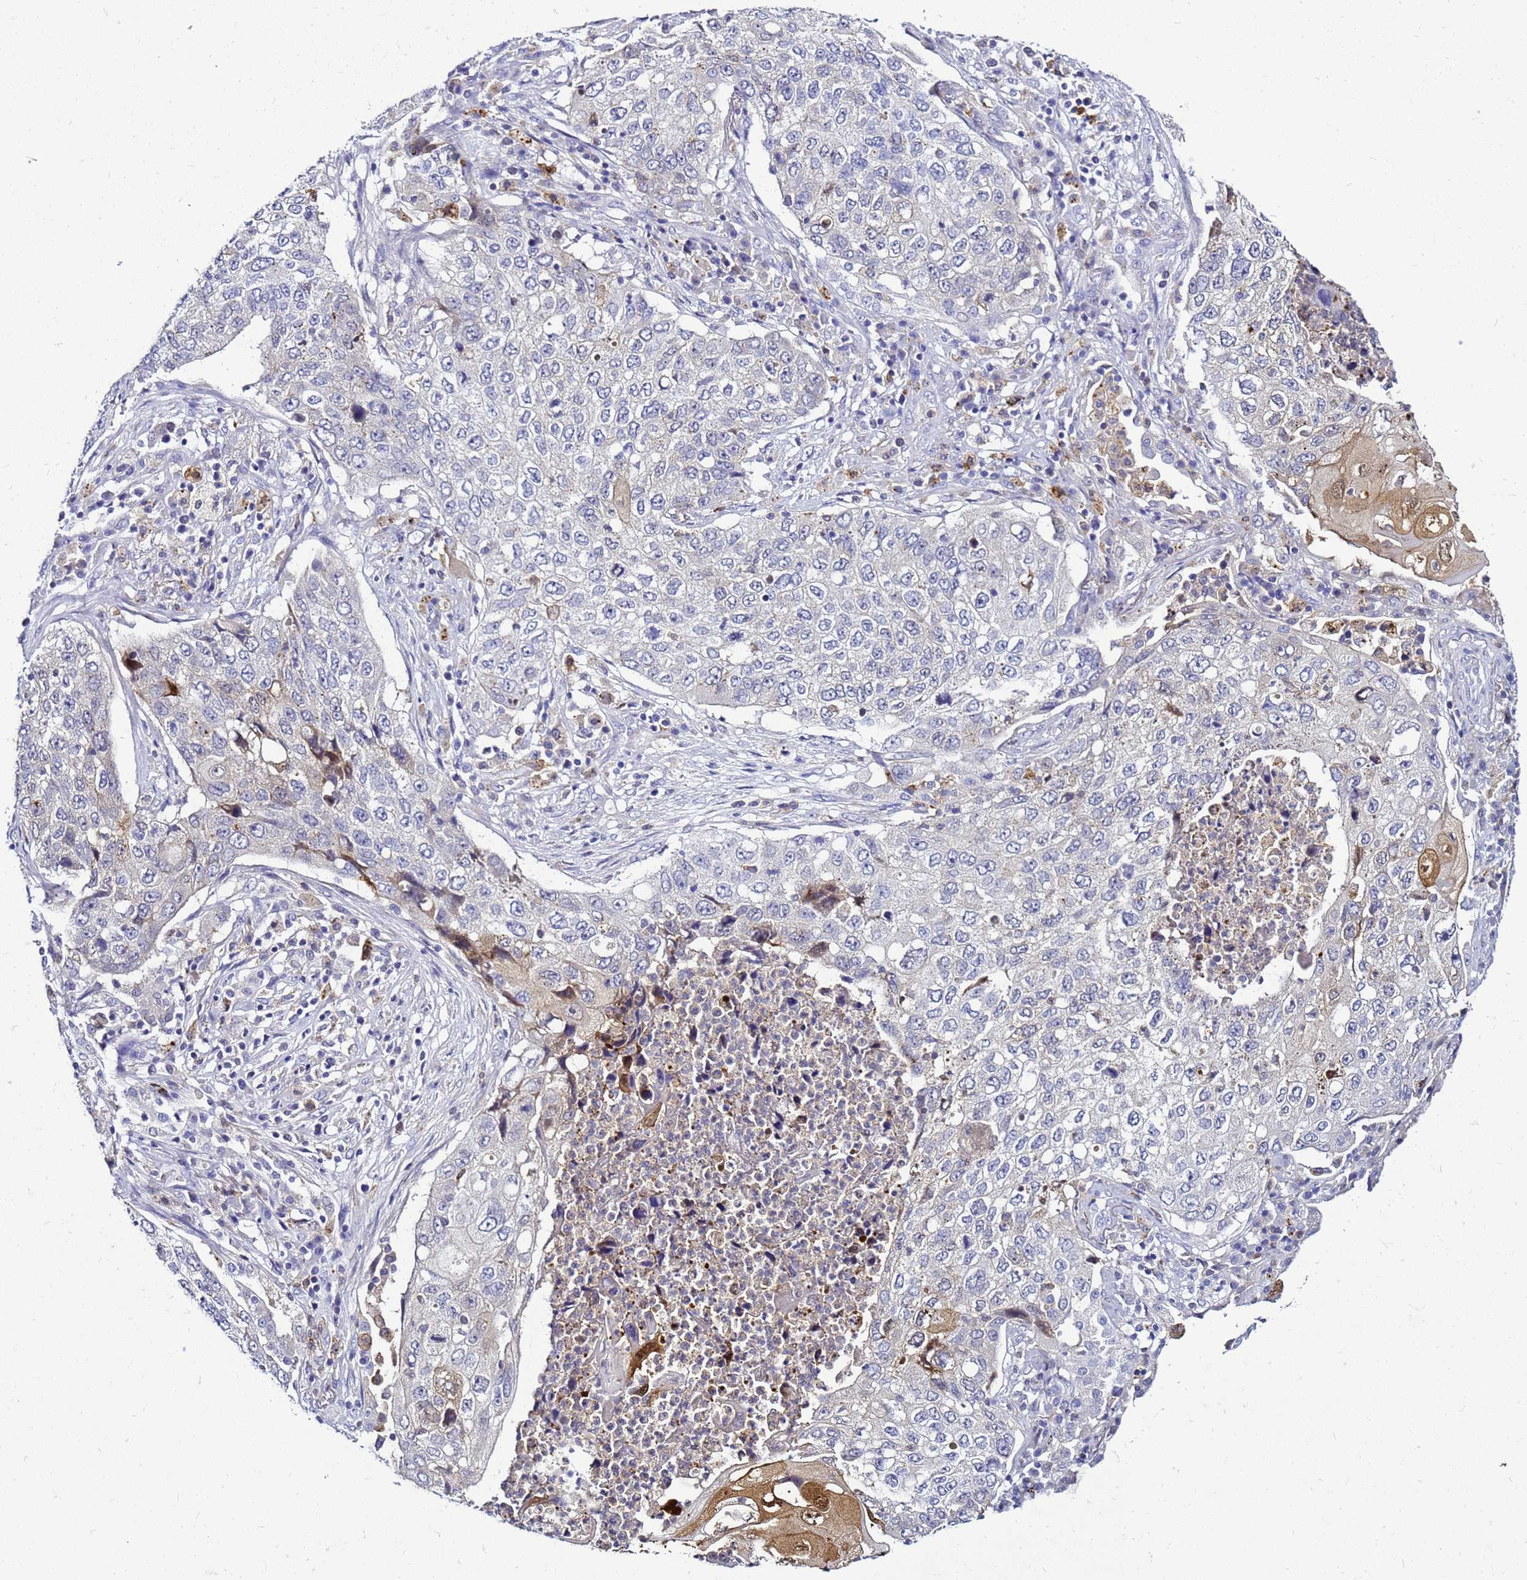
{"staining": {"intensity": "moderate", "quantity": "<25%", "location": "cytoplasmic/membranous,nuclear"}, "tissue": "lung cancer", "cell_type": "Tumor cells", "image_type": "cancer", "snomed": [{"axis": "morphology", "description": "Squamous cell carcinoma, NOS"}, {"axis": "topography", "description": "Lung"}], "caption": "DAB immunohistochemical staining of human lung cancer demonstrates moderate cytoplasmic/membranous and nuclear protein staining in about <25% of tumor cells. Nuclei are stained in blue.", "gene": "CSTA", "patient": {"sex": "female", "age": 63}}